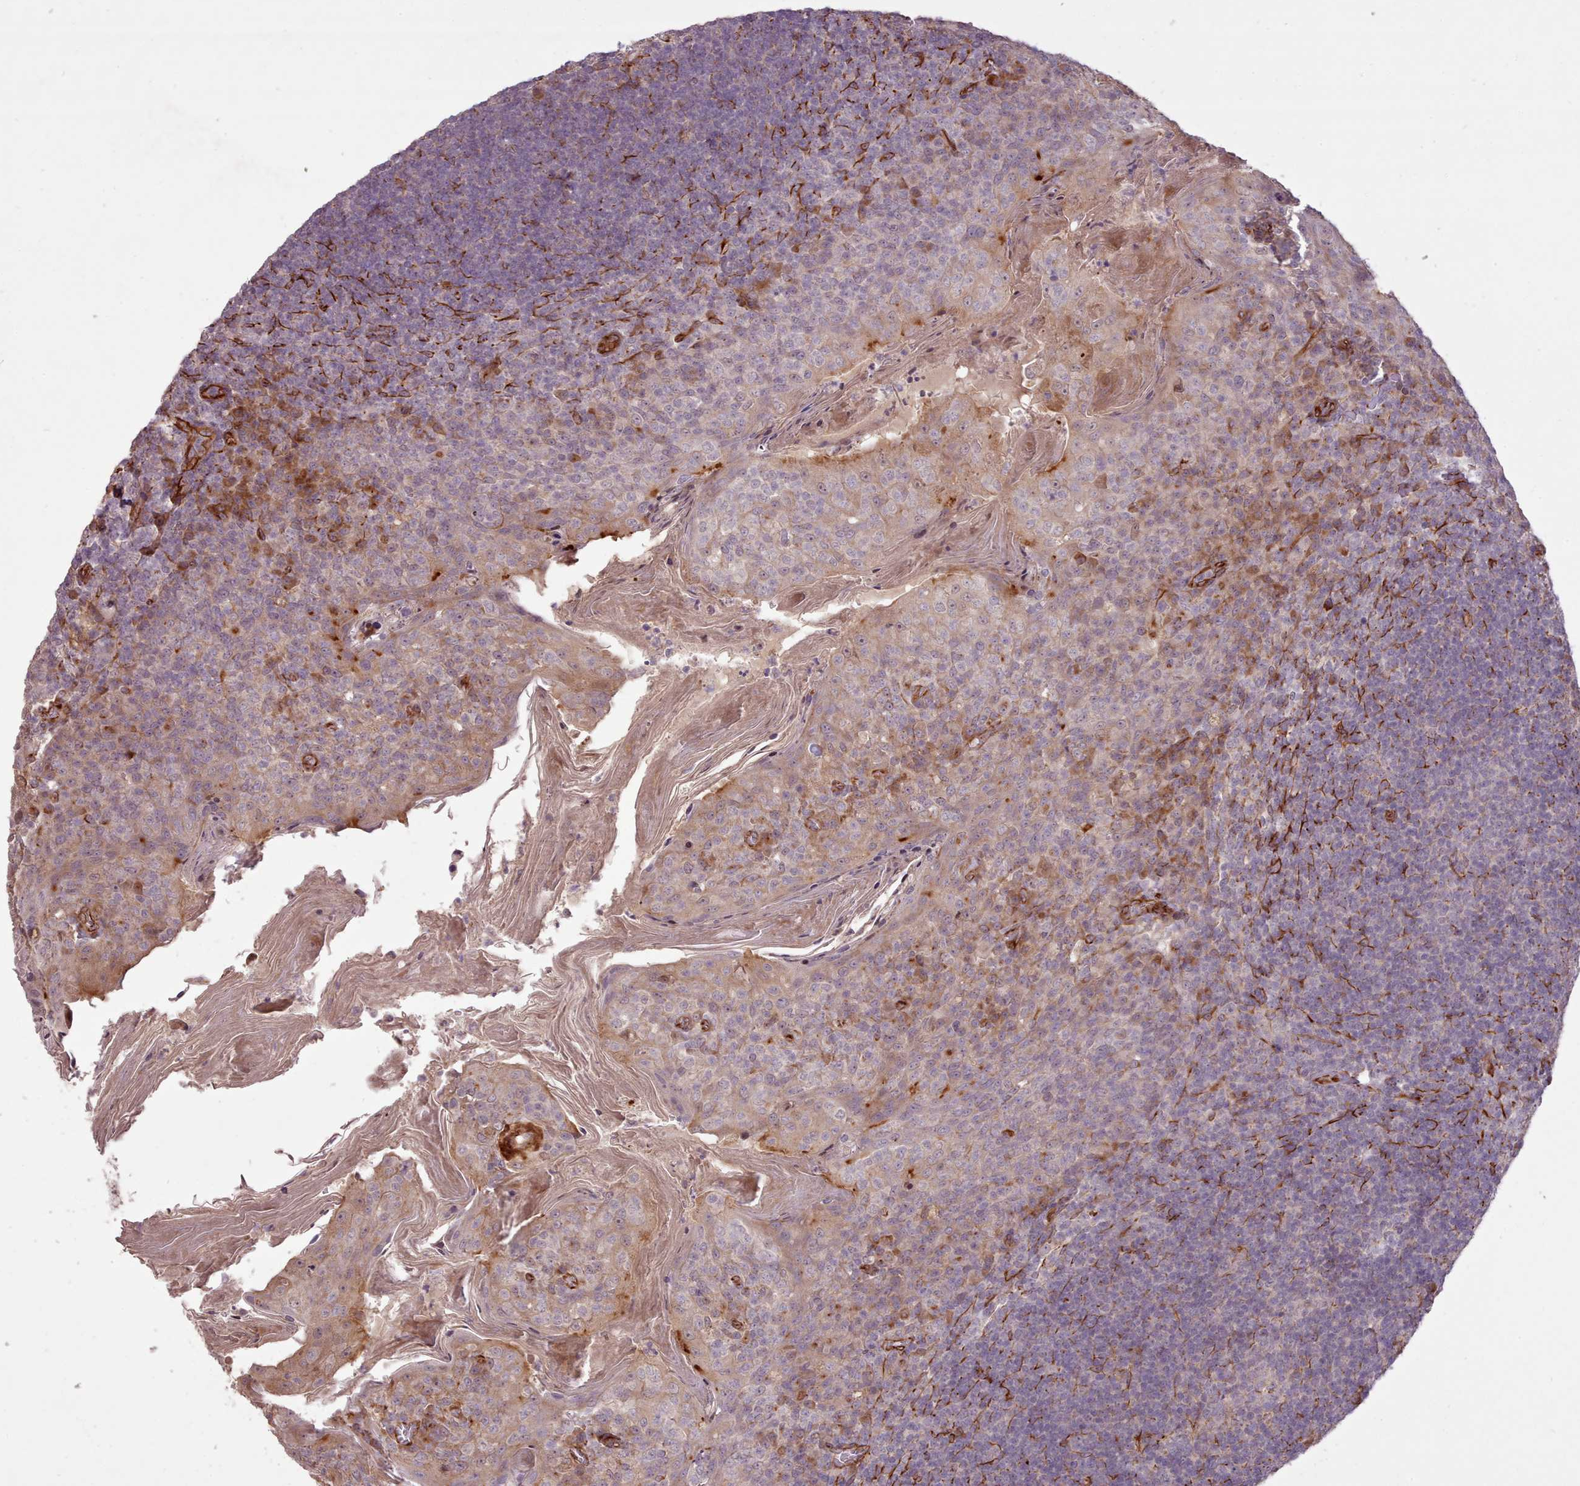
{"staining": {"intensity": "negative", "quantity": "none", "location": "none"}, "tissue": "tonsil", "cell_type": "Germinal center cells", "image_type": "normal", "snomed": [{"axis": "morphology", "description": "Normal tissue, NOS"}, {"axis": "topography", "description": "Tonsil"}], "caption": "Germinal center cells are negative for protein expression in benign human tonsil. (Stains: DAB immunohistochemistry with hematoxylin counter stain, Microscopy: brightfield microscopy at high magnification).", "gene": "GBGT1", "patient": {"sex": "female", "age": 10}}